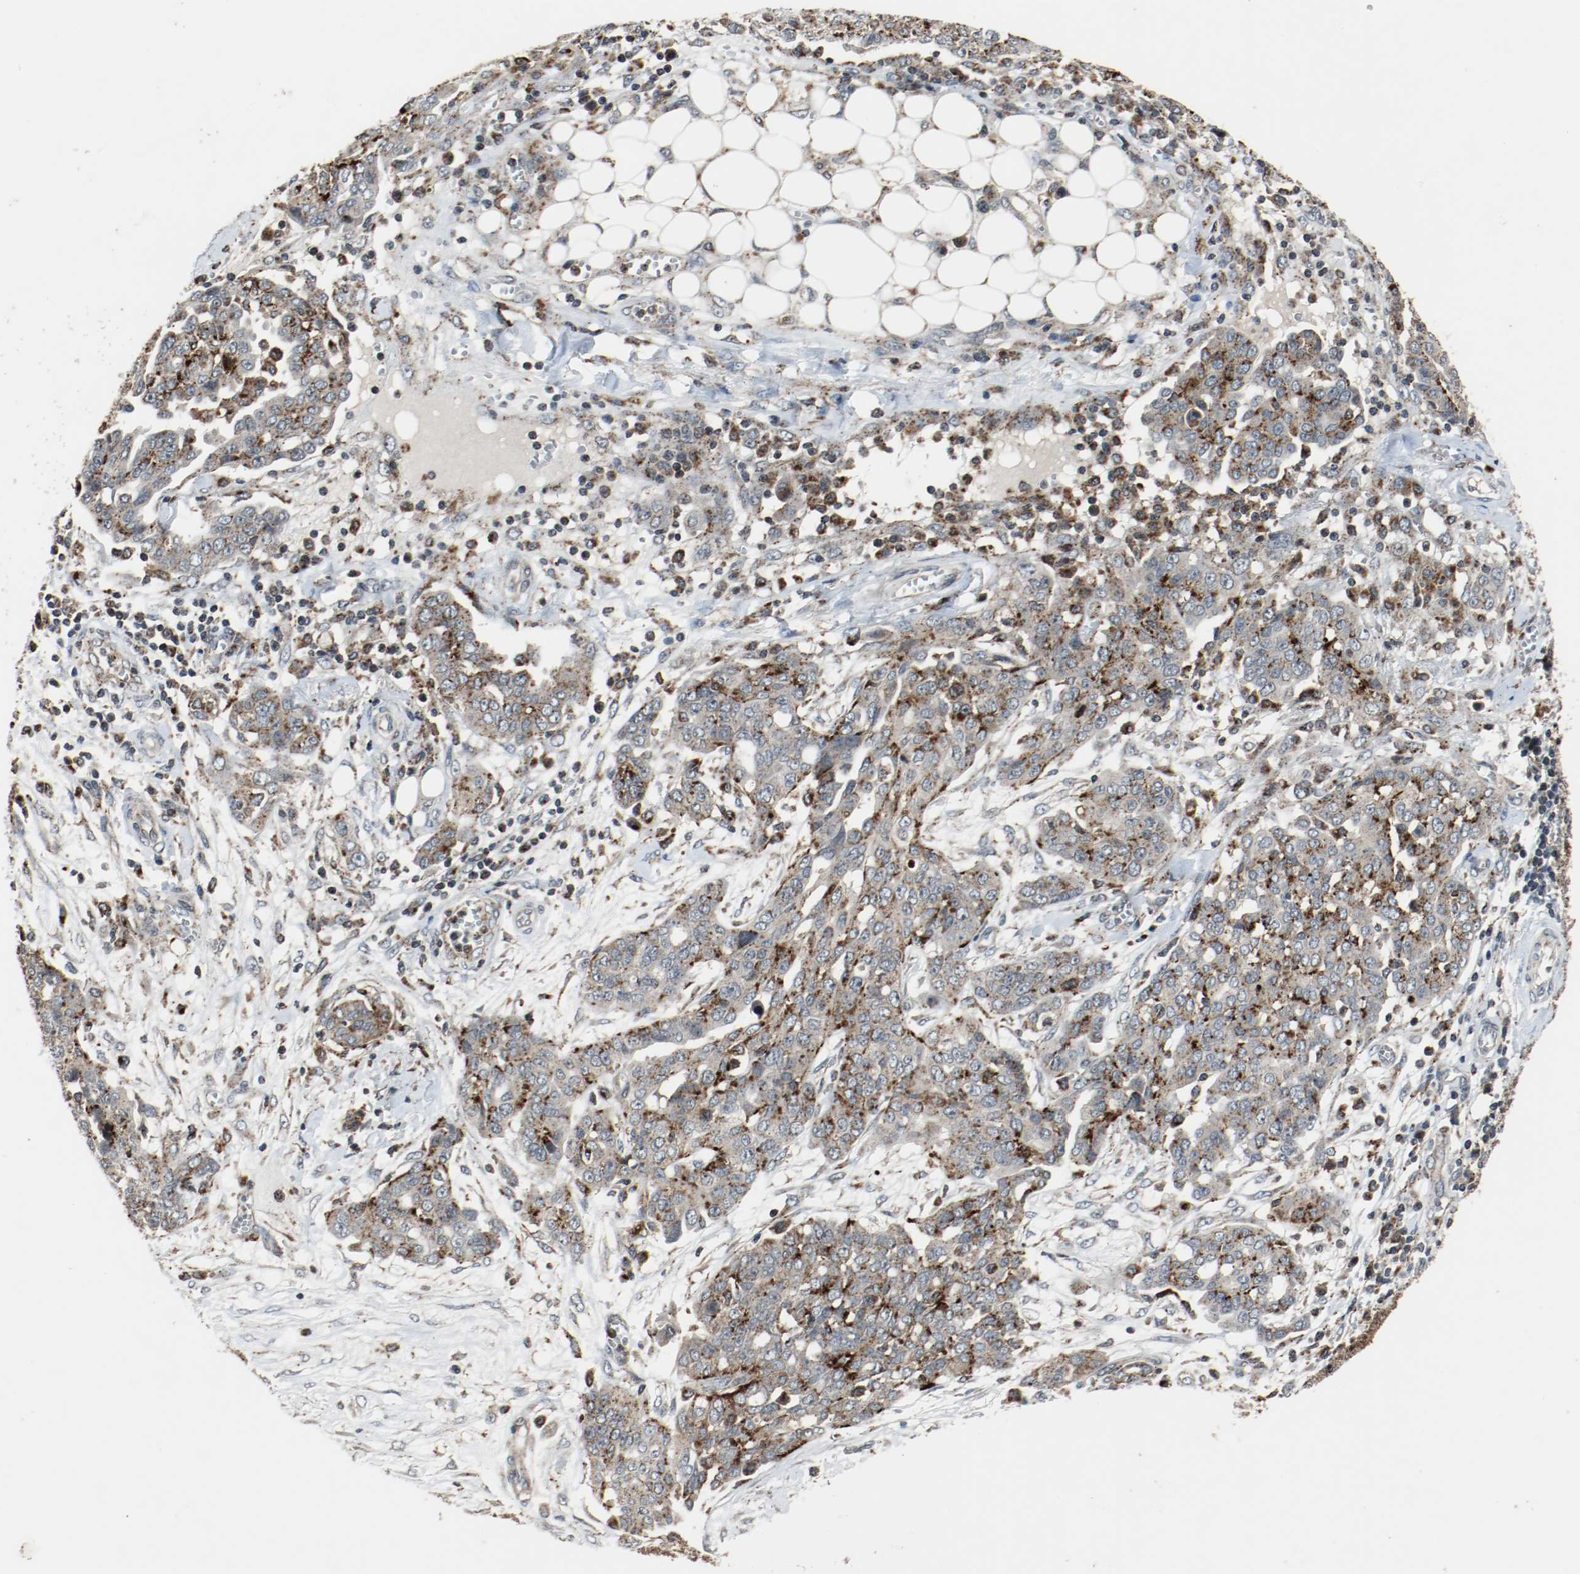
{"staining": {"intensity": "strong", "quantity": ">75%", "location": "cytoplasmic/membranous"}, "tissue": "ovarian cancer", "cell_type": "Tumor cells", "image_type": "cancer", "snomed": [{"axis": "morphology", "description": "Cystadenocarcinoma, serous, NOS"}, {"axis": "topography", "description": "Soft tissue"}, {"axis": "topography", "description": "Ovary"}], "caption": "High-power microscopy captured an immunohistochemistry (IHC) image of ovarian cancer (serous cystadenocarcinoma), revealing strong cytoplasmic/membranous expression in about >75% of tumor cells.", "gene": "LAMP2", "patient": {"sex": "female", "age": 57}}